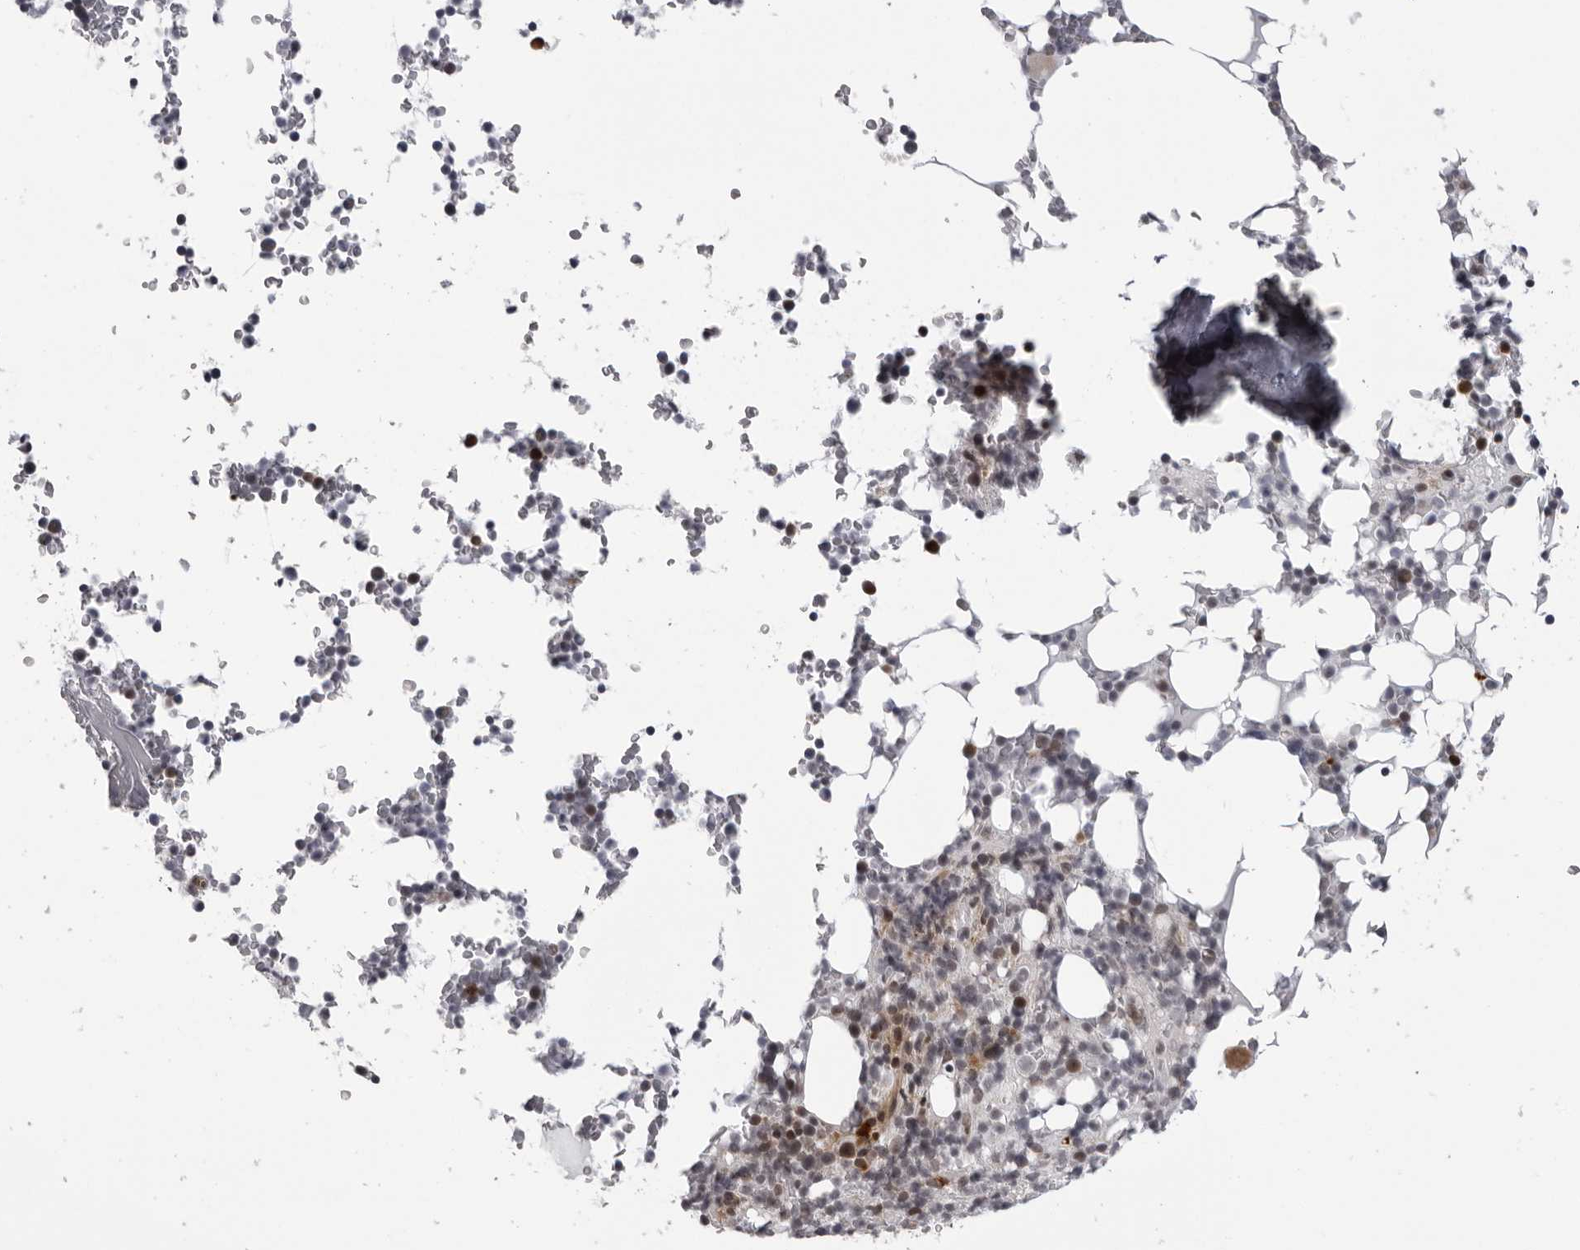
{"staining": {"intensity": "moderate", "quantity": "<25%", "location": "cytoplasmic/membranous"}, "tissue": "bone marrow", "cell_type": "Hematopoietic cells", "image_type": "normal", "snomed": [{"axis": "morphology", "description": "Normal tissue, NOS"}, {"axis": "topography", "description": "Bone marrow"}], "caption": "High-magnification brightfield microscopy of unremarkable bone marrow stained with DAB (3,3'-diaminobenzidine) (brown) and counterstained with hematoxylin (blue). hematopoietic cells exhibit moderate cytoplasmic/membranous positivity is identified in approximately<25% of cells.", "gene": "GCSAML", "patient": {"sex": "male", "age": 58}}